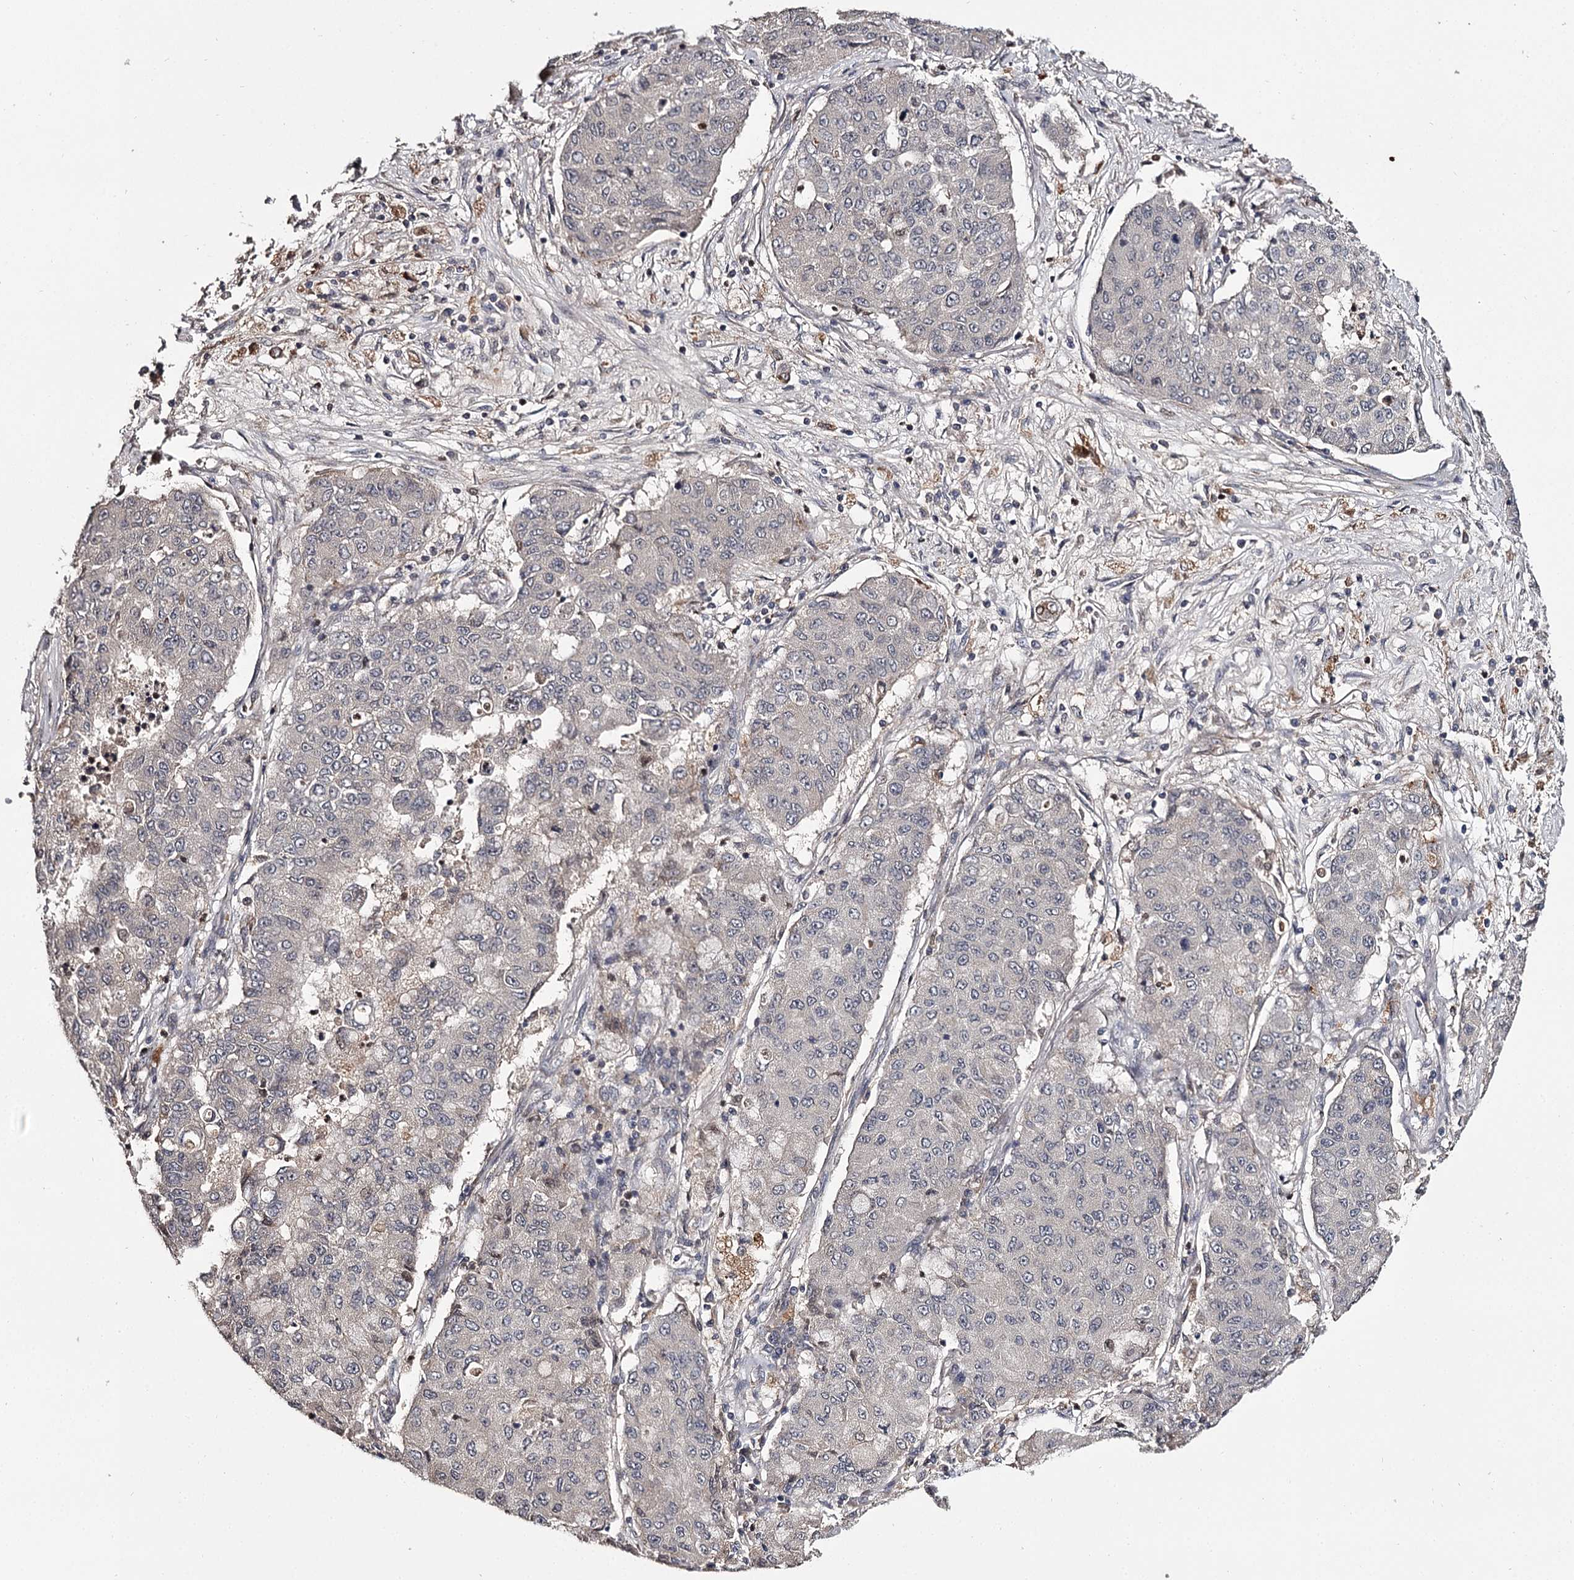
{"staining": {"intensity": "negative", "quantity": "none", "location": "none"}, "tissue": "lung cancer", "cell_type": "Tumor cells", "image_type": "cancer", "snomed": [{"axis": "morphology", "description": "Squamous cell carcinoma, NOS"}, {"axis": "topography", "description": "Lung"}], "caption": "IHC of squamous cell carcinoma (lung) demonstrates no staining in tumor cells.", "gene": "SLC32A1", "patient": {"sex": "male", "age": 74}}